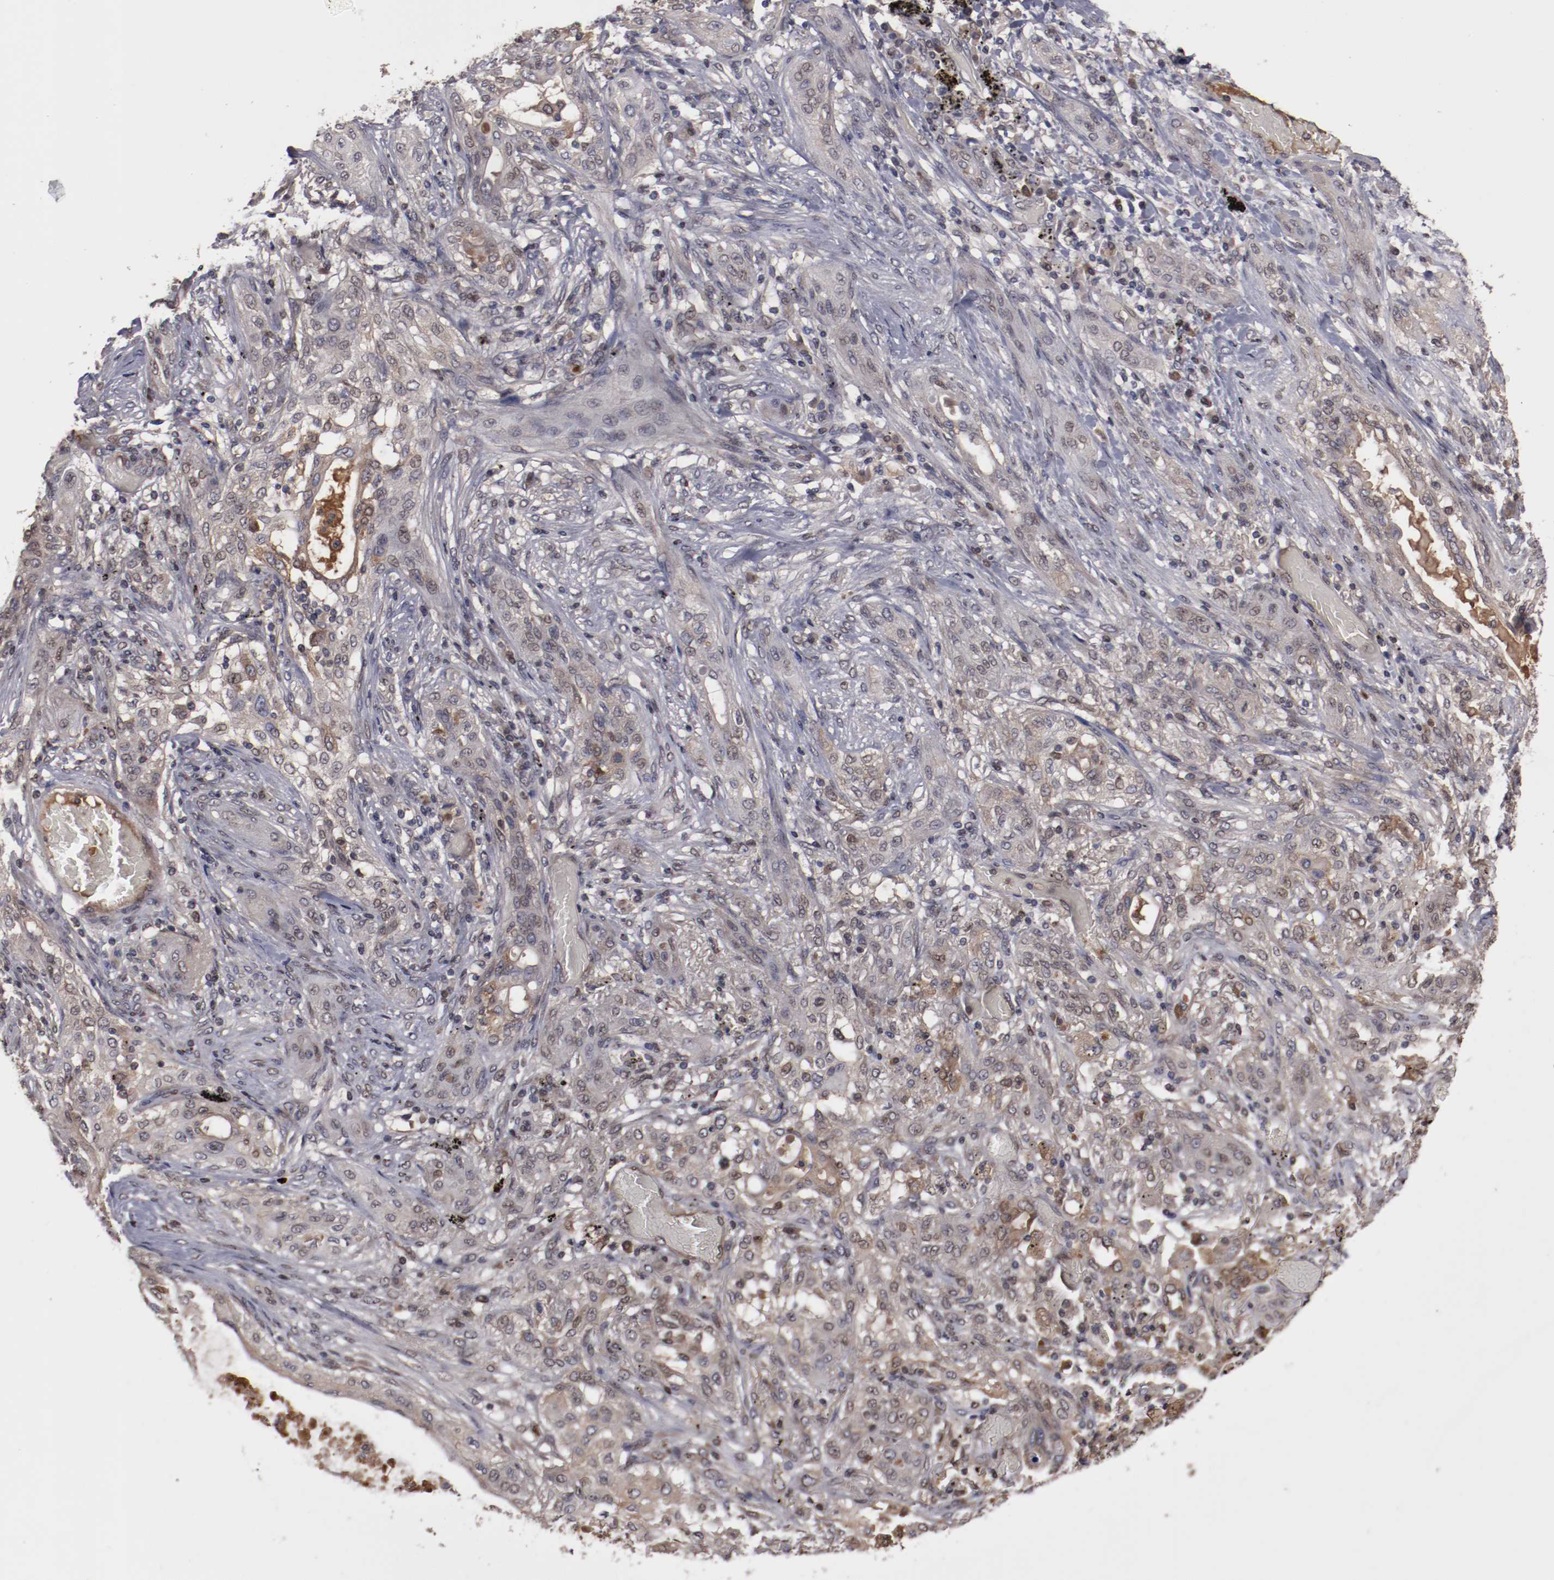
{"staining": {"intensity": "weak", "quantity": "25%-75%", "location": "cytoplasmic/membranous"}, "tissue": "lung cancer", "cell_type": "Tumor cells", "image_type": "cancer", "snomed": [{"axis": "morphology", "description": "Squamous cell carcinoma, NOS"}, {"axis": "topography", "description": "Lung"}], "caption": "High-power microscopy captured an immunohistochemistry (IHC) histopathology image of lung squamous cell carcinoma, revealing weak cytoplasmic/membranous staining in approximately 25%-75% of tumor cells.", "gene": "SERPINA7", "patient": {"sex": "female", "age": 47}}